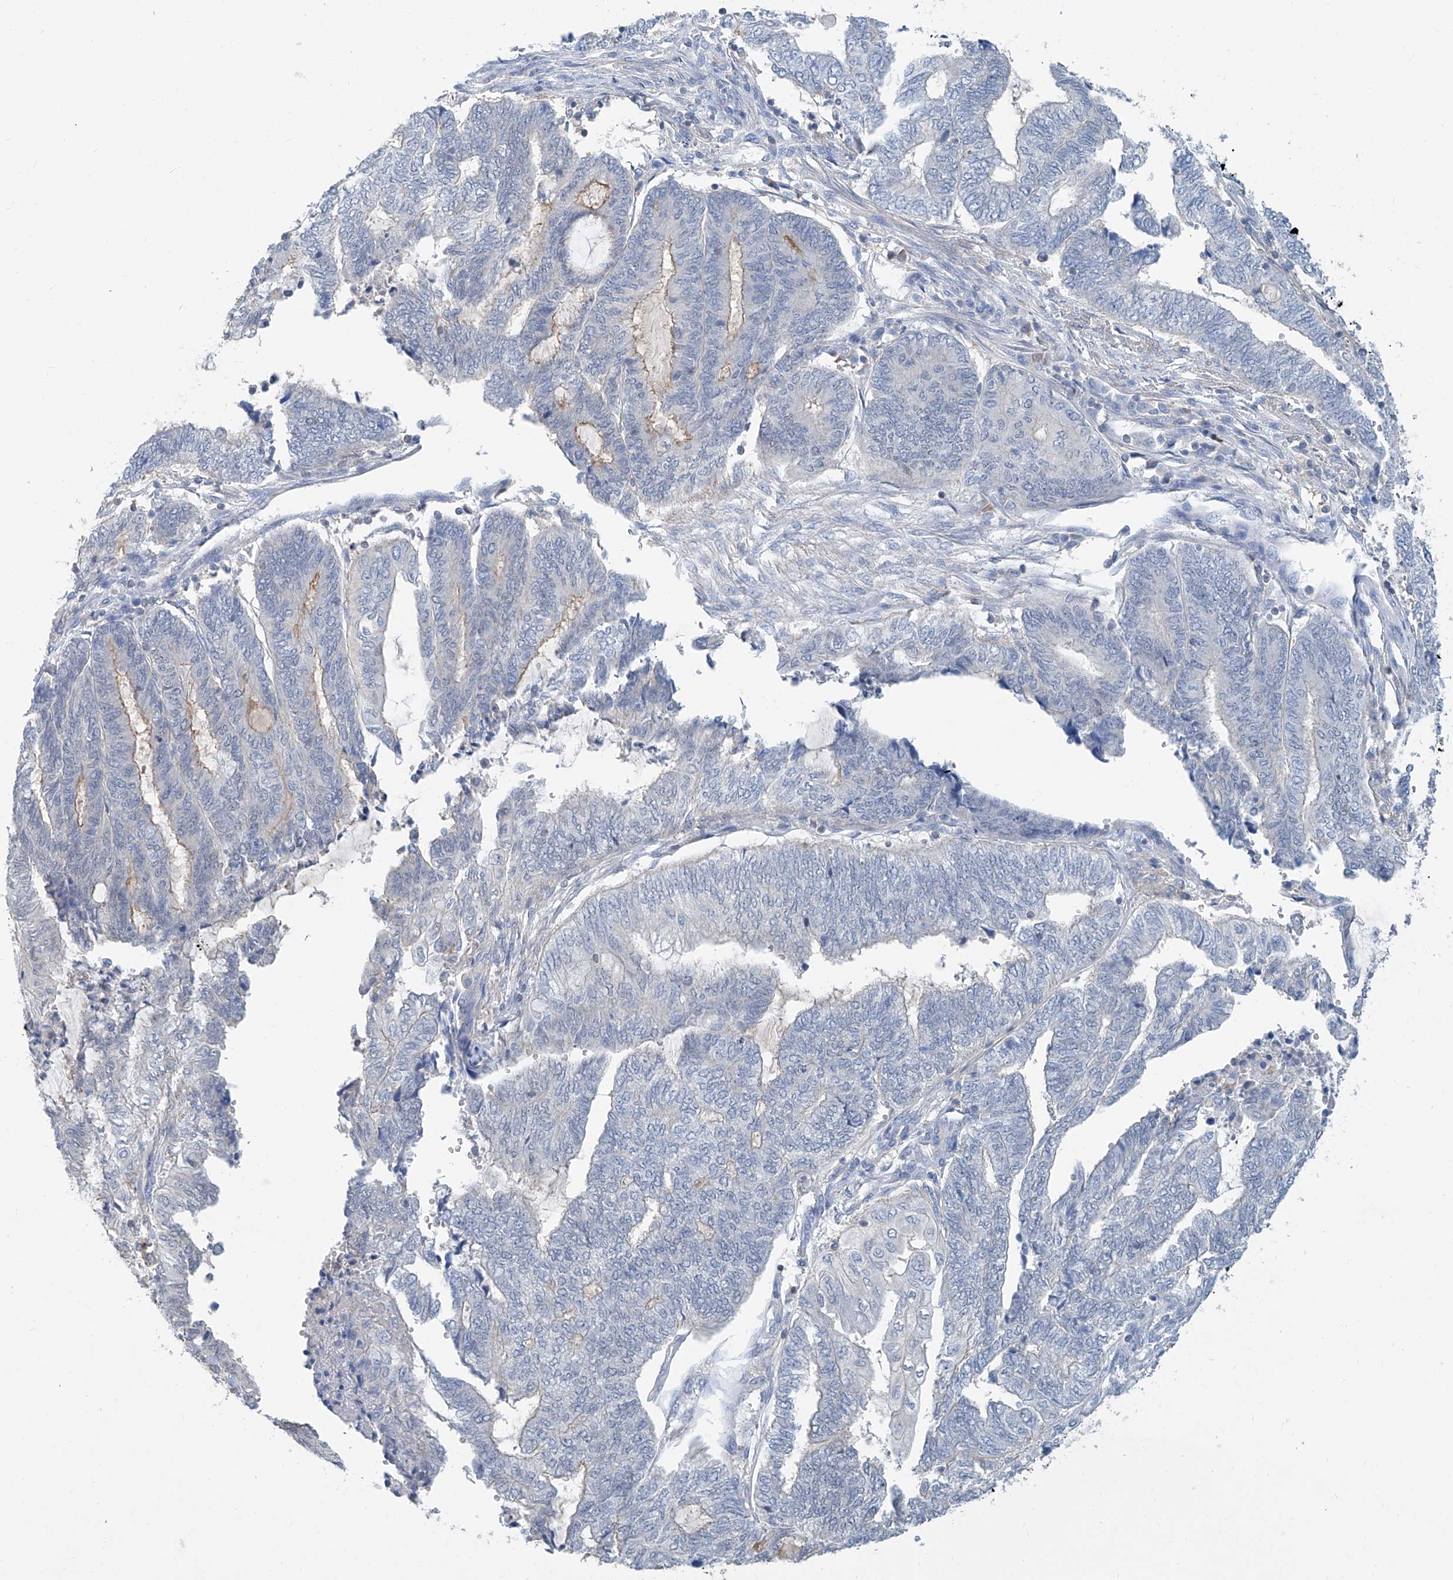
{"staining": {"intensity": "weak", "quantity": "<25%", "location": "cytoplasmic/membranous"}, "tissue": "endometrial cancer", "cell_type": "Tumor cells", "image_type": "cancer", "snomed": [{"axis": "morphology", "description": "Adenocarcinoma, NOS"}, {"axis": "topography", "description": "Uterus"}, {"axis": "topography", "description": "Endometrium"}], "caption": "The micrograph demonstrates no significant expression in tumor cells of endometrial cancer. The staining was performed using DAB (3,3'-diaminobenzidine) to visualize the protein expression in brown, while the nuclei were stained in blue with hematoxylin (Magnification: 20x).", "gene": "ANKRD34A", "patient": {"sex": "female", "age": 70}}